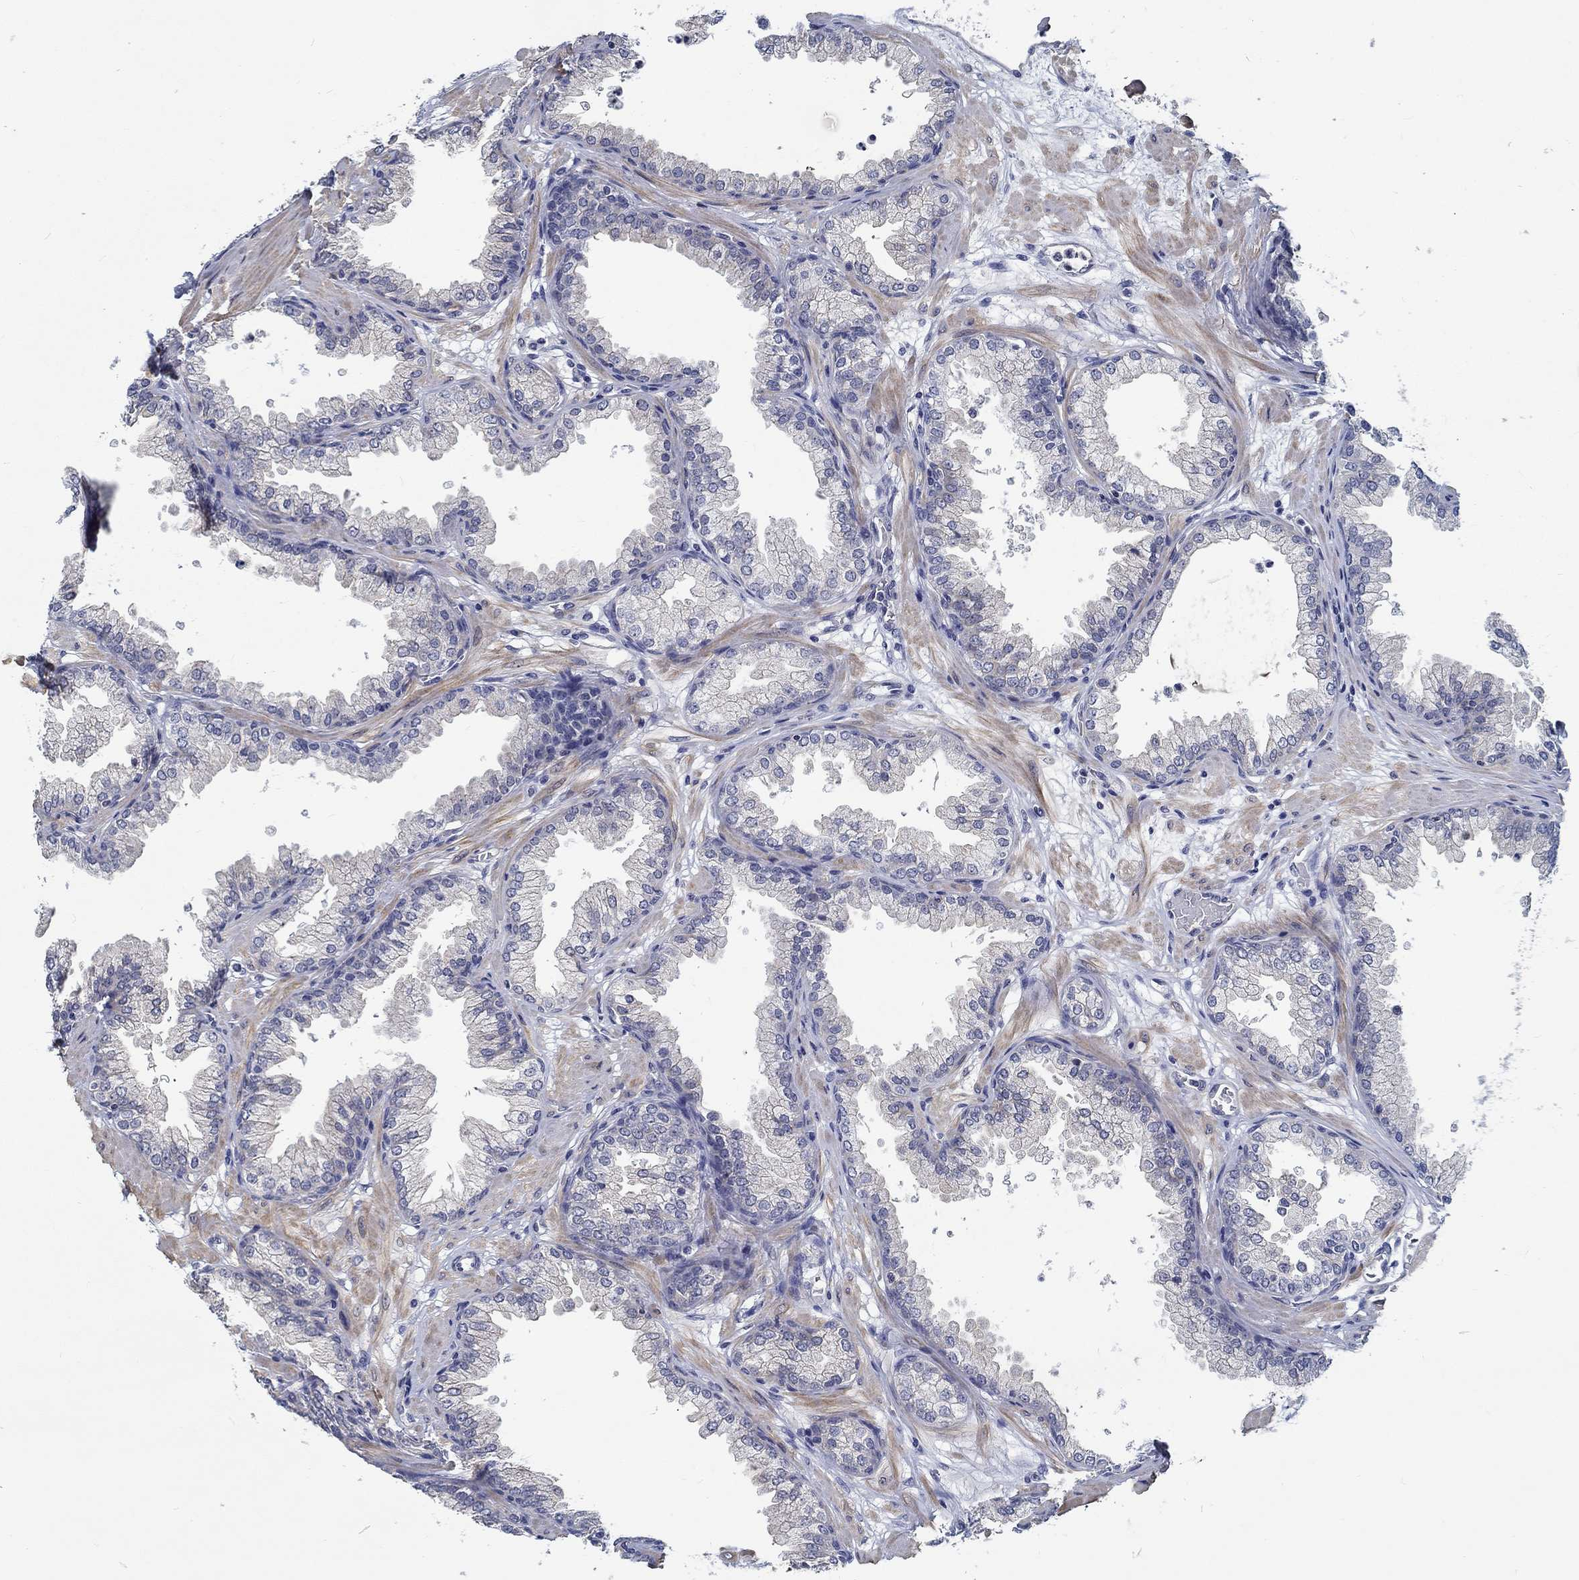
{"staining": {"intensity": "negative", "quantity": "none", "location": "none"}, "tissue": "prostate", "cell_type": "Glandular cells", "image_type": "normal", "snomed": [{"axis": "morphology", "description": "Normal tissue, NOS"}, {"axis": "topography", "description": "Prostate"}], "caption": "The image displays no staining of glandular cells in unremarkable prostate.", "gene": "MYBPC1", "patient": {"sex": "male", "age": 37}}